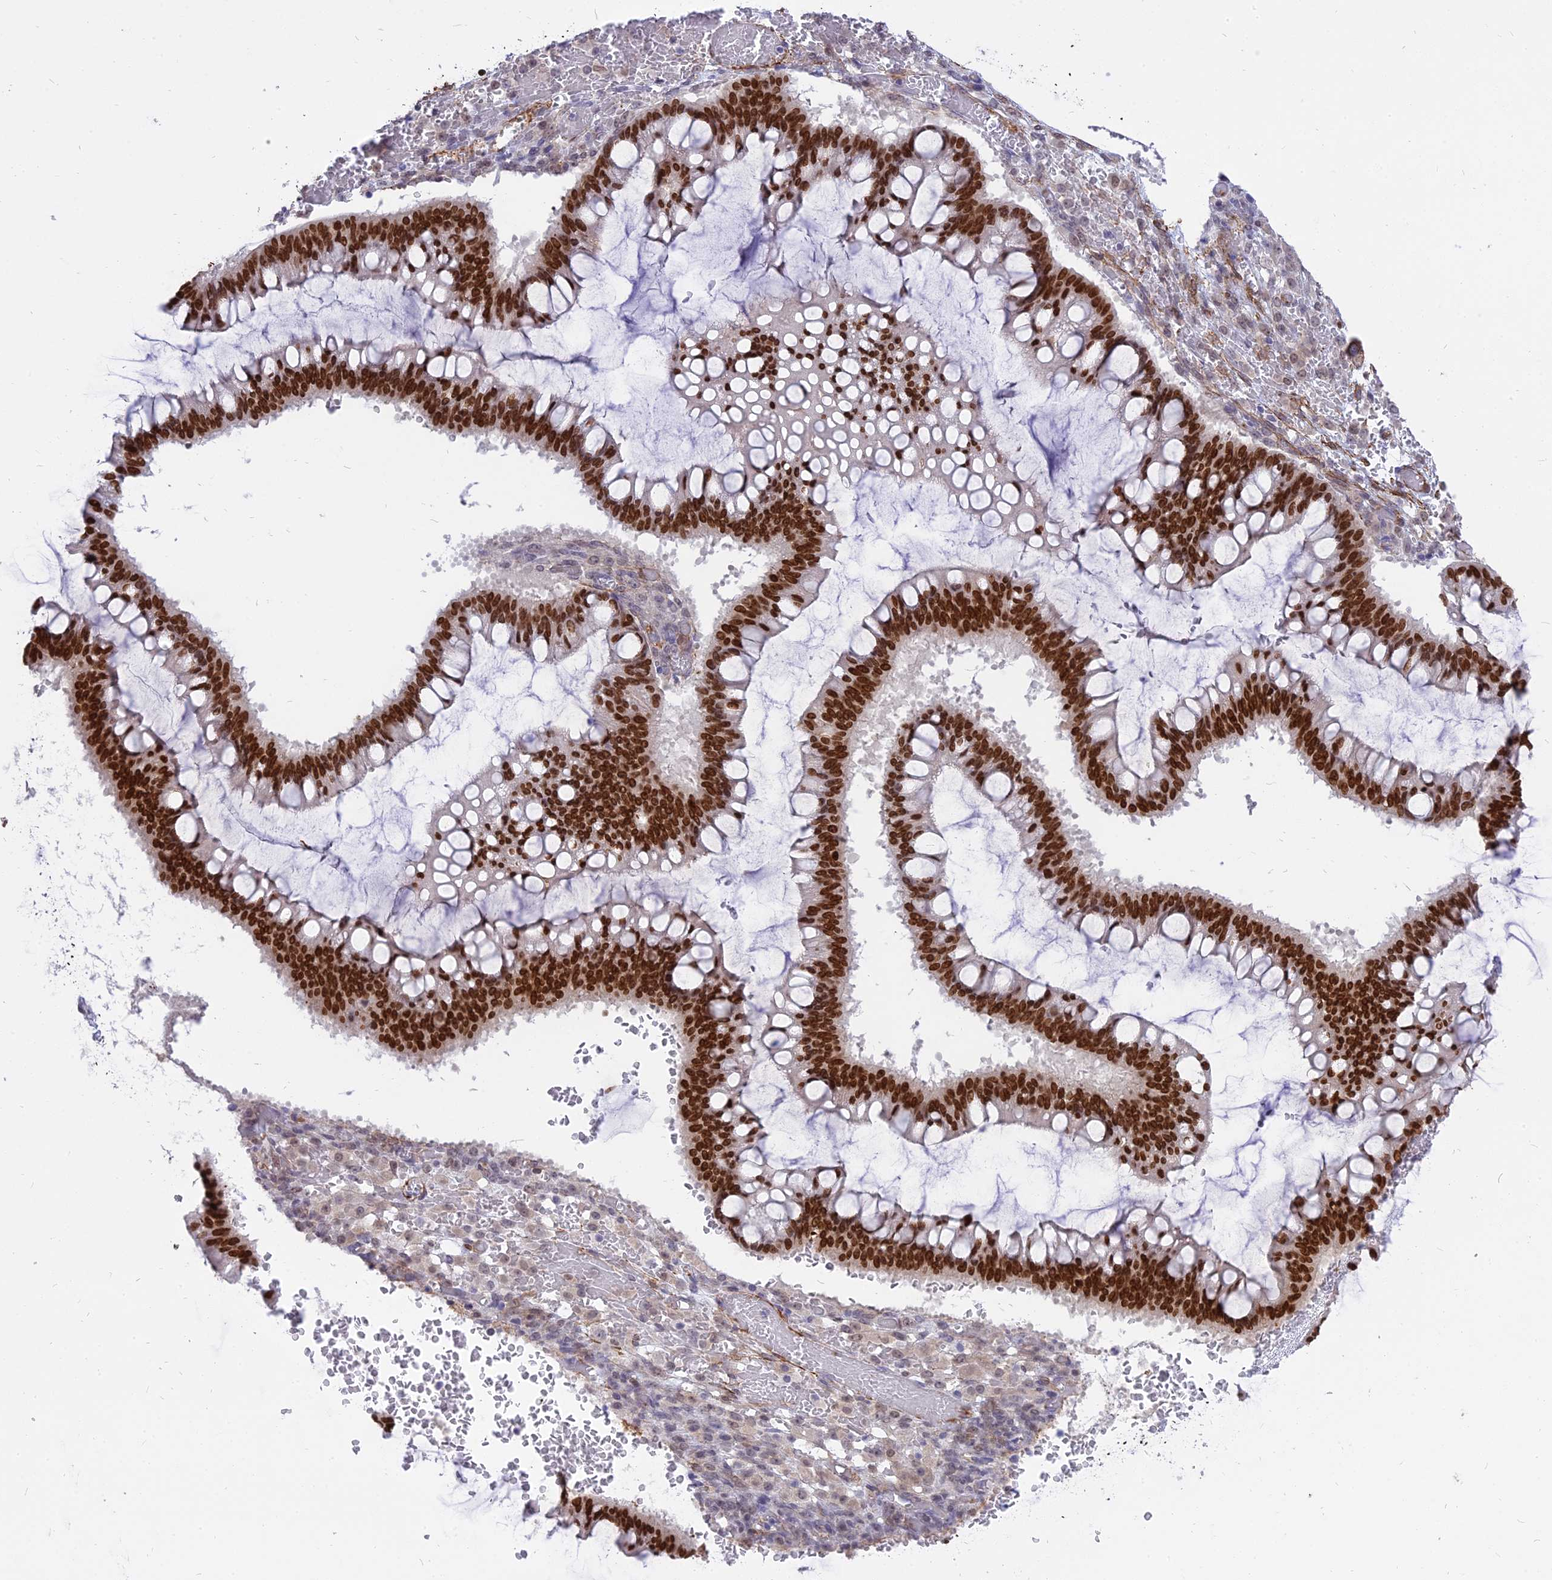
{"staining": {"intensity": "strong", "quantity": ">75%", "location": "nuclear"}, "tissue": "ovarian cancer", "cell_type": "Tumor cells", "image_type": "cancer", "snomed": [{"axis": "morphology", "description": "Cystadenocarcinoma, mucinous, NOS"}, {"axis": "topography", "description": "Ovary"}], "caption": "Protein positivity by immunohistochemistry demonstrates strong nuclear positivity in about >75% of tumor cells in ovarian mucinous cystadenocarcinoma. (IHC, brightfield microscopy, high magnification).", "gene": "CENPV", "patient": {"sex": "female", "age": 73}}